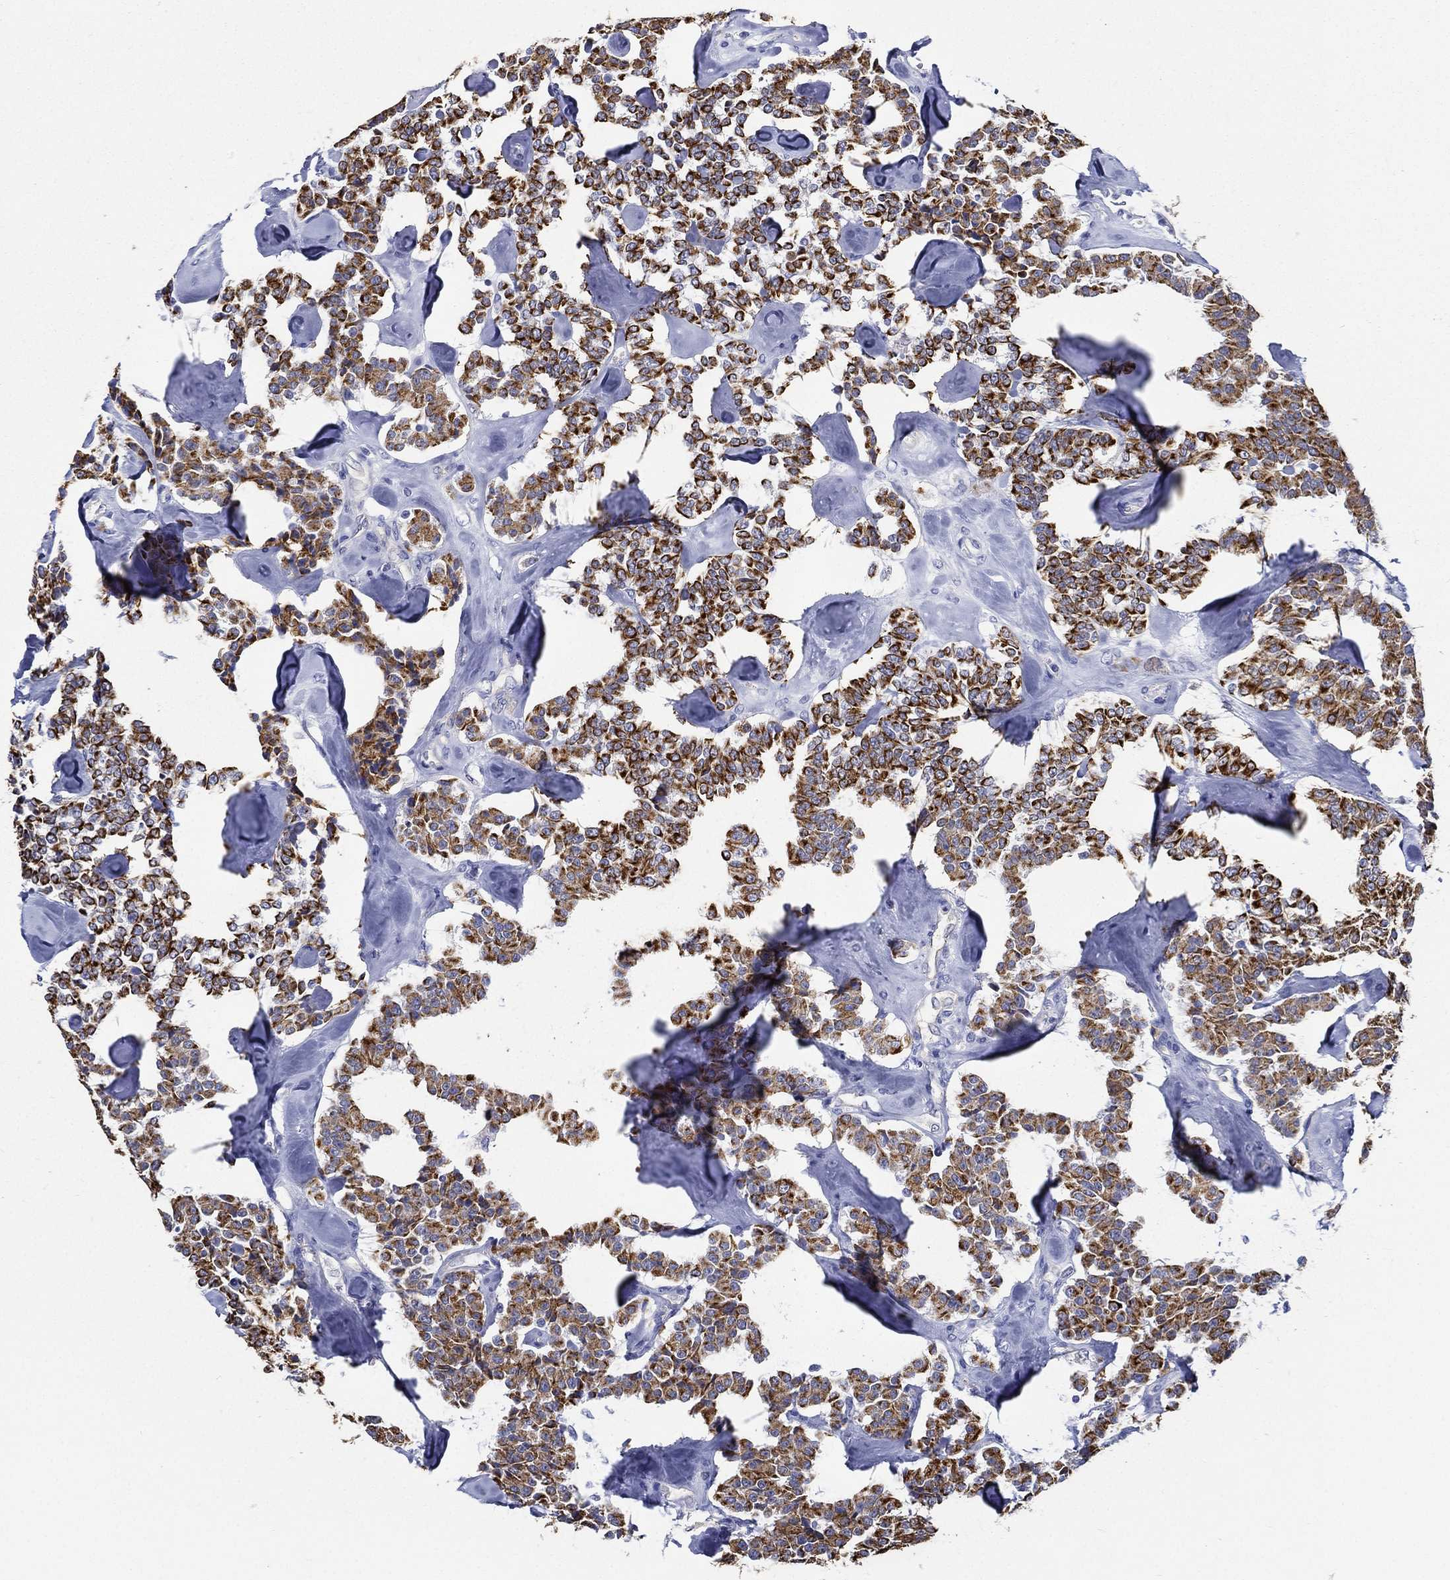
{"staining": {"intensity": "strong", "quantity": ">75%", "location": "cytoplasmic/membranous"}, "tissue": "carcinoid", "cell_type": "Tumor cells", "image_type": "cancer", "snomed": [{"axis": "morphology", "description": "Carcinoid, malignant, NOS"}, {"axis": "topography", "description": "Pancreas"}], "caption": "There is high levels of strong cytoplasmic/membranous staining in tumor cells of carcinoid, as demonstrated by immunohistochemical staining (brown color).", "gene": "NEDD9", "patient": {"sex": "male", "age": 41}}